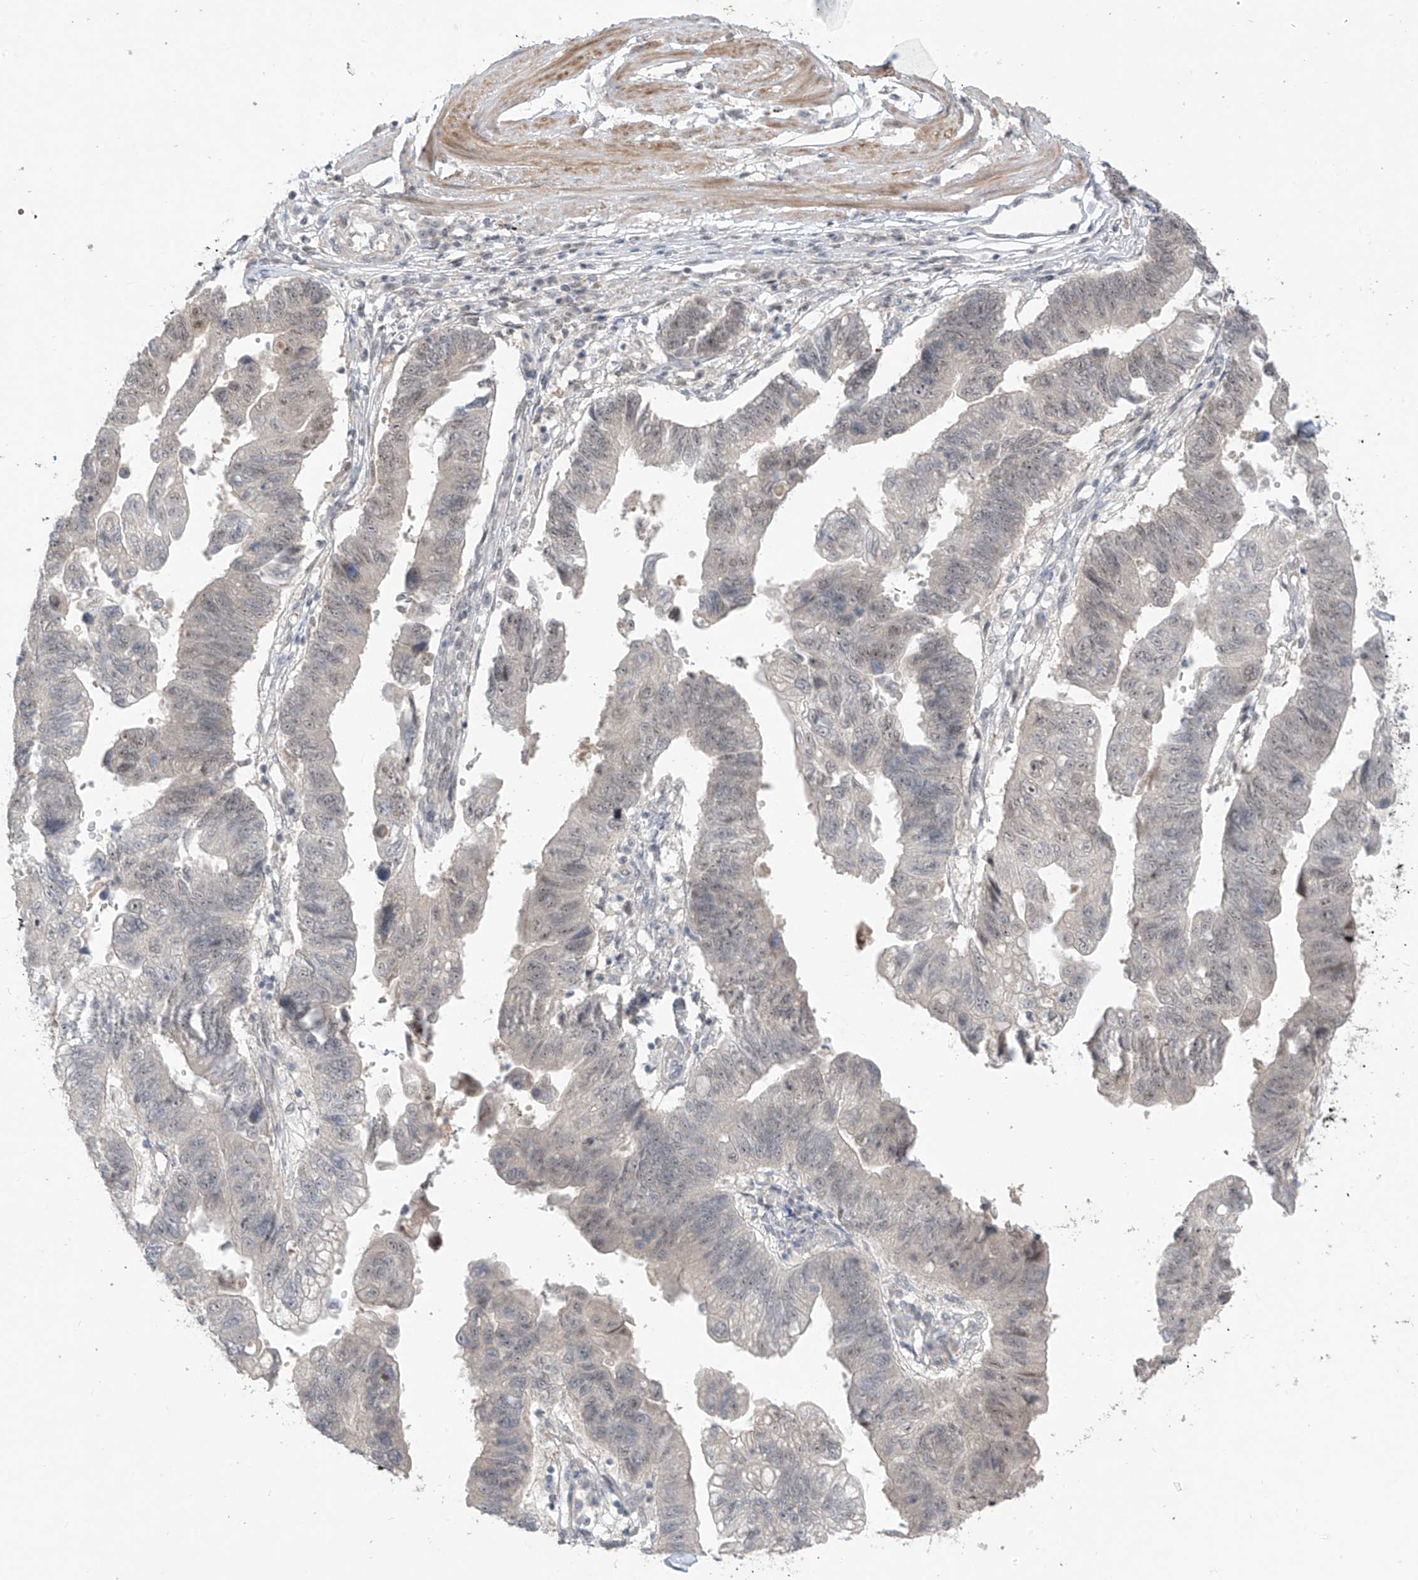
{"staining": {"intensity": "weak", "quantity": "<25%", "location": "nuclear"}, "tissue": "stomach cancer", "cell_type": "Tumor cells", "image_type": "cancer", "snomed": [{"axis": "morphology", "description": "Adenocarcinoma, NOS"}, {"axis": "topography", "description": "Stomach"}], "caption": "Immunohistochemical staining of human stomach cancer displays no significant positivity in tumor cells.", "gene": "OGT", "patient": {"sex": "male", "age": 59}}